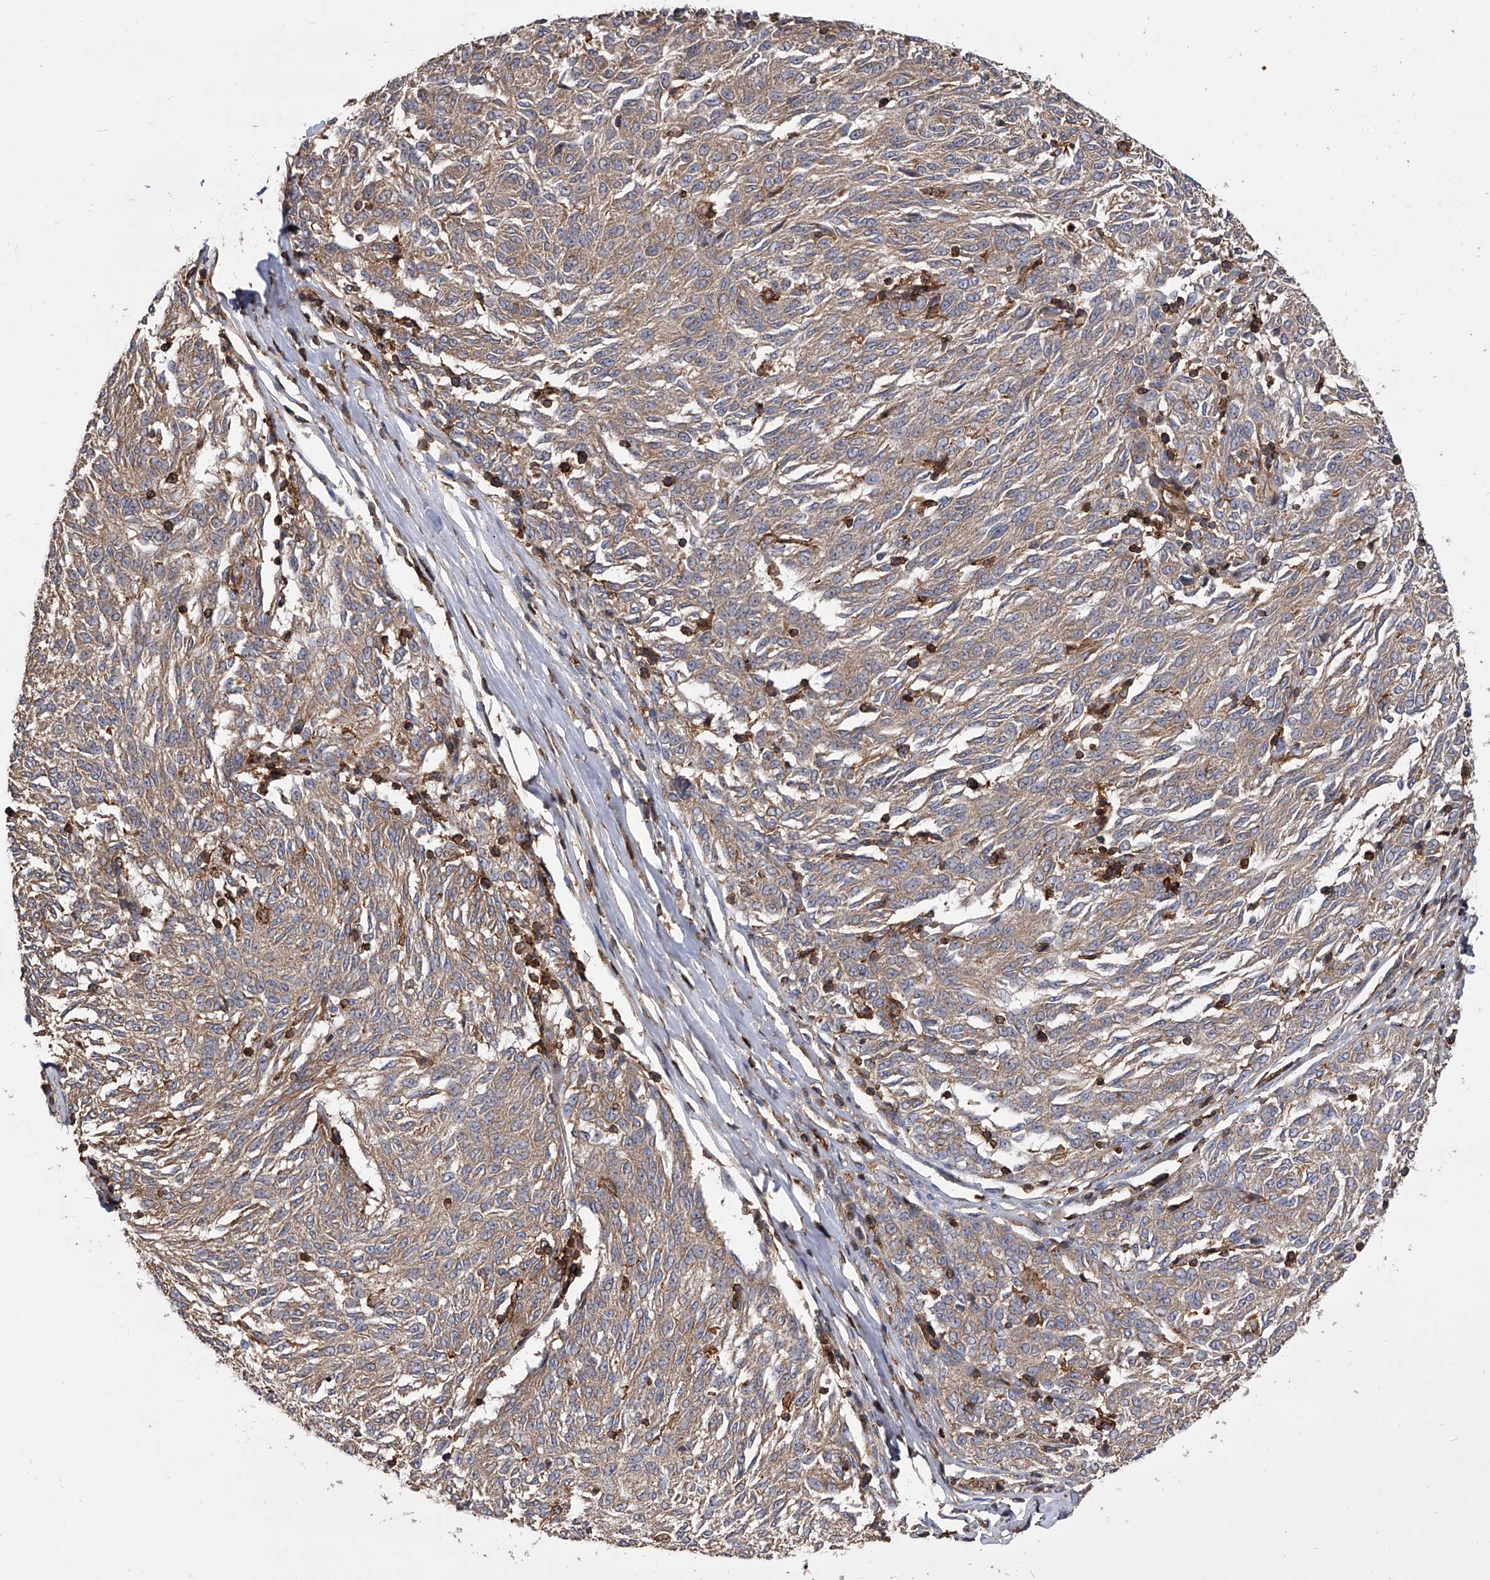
{"staining": {"intensity": "weak", "quantity": ">75%", "location": "cytoplasmic/membranous"}, "tissue": "melanoma", "cell_type": "Tumor cells", "image_type": "cancer", "snomed": [{"axis": "morphology", "description": "Malignant melanoma, NOS"}, {"axis": "topography", "description": "Skin"}], "caption": "The photomicrograph demonstrates immunohistochemical staining of malignant melanoma. There is weak cytoplasmic/membranous staining is appreciated in approximately >75% of tumor cells.", "gene": "PISD", "patient": {"sex": "female", "age": 72}}